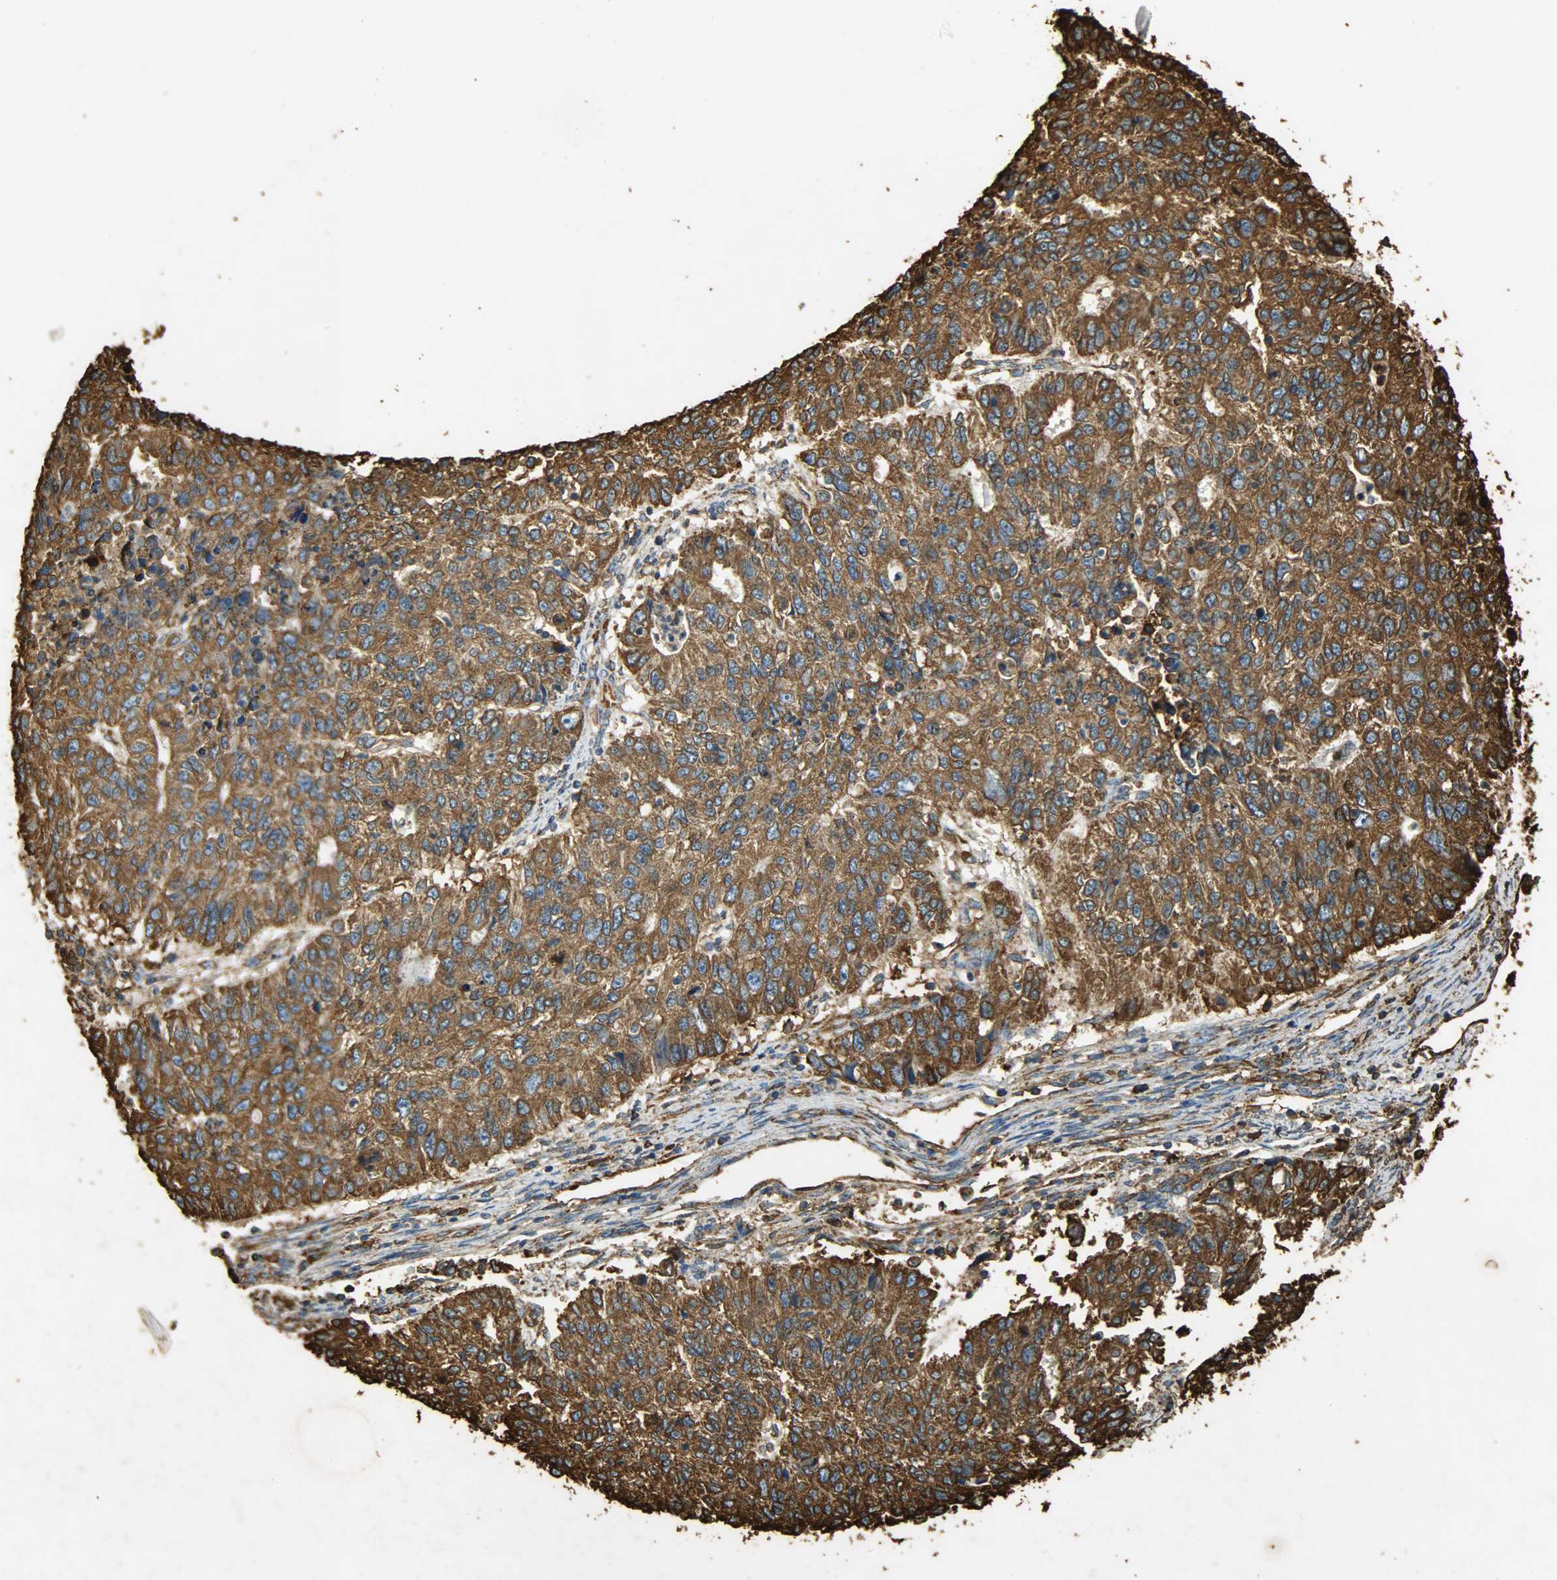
{"staining": {"intensity": "strong", "quantity": ">75%", "location": "cytoplasmic/membranous"}, "tissue": "endometrial cancer", "cell_type": "Tumor cells", "image_type": "cancer", "snomed": [{"axis": "morphology", "description": "Adenocarcinoma, NOS"}, {"axis": "topography", "description": "Endometrium"}], "caption": "Strong cytoplasmic/membranous expression is present in approximately >75% of tumor cells in endometrial cancer (adenocarcinoma).", "gene": "HSP90B1", "patient": {"sex": "female", "age": 42}}